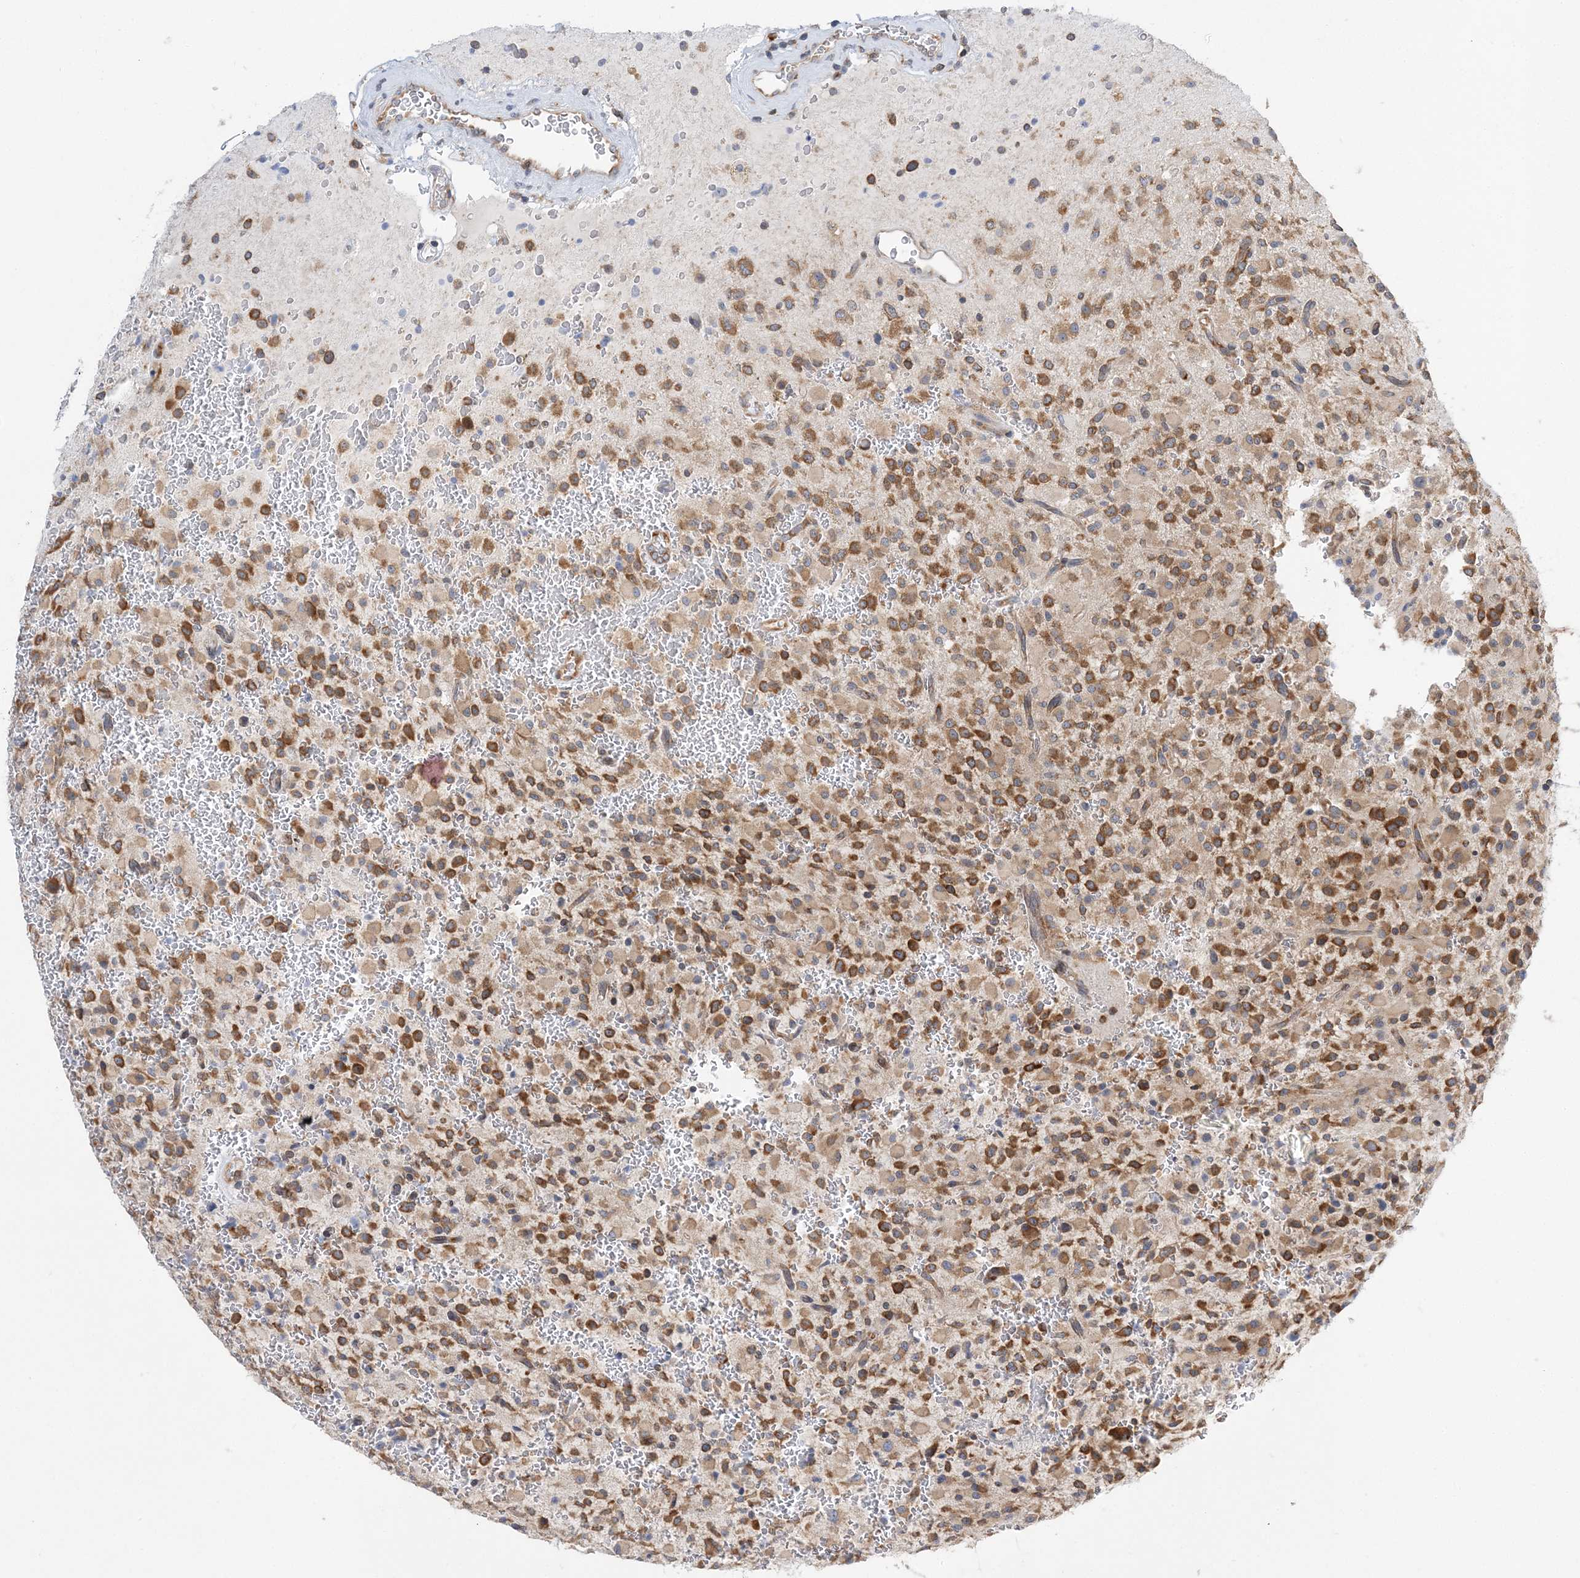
{"staining": {"intensity": "moderate", "quantity": ">75%", "location": "cytoplasmic/membranous"}, "tissue": "glioma", "cell_type": "Tumor cells", "image_type": "cancer", "snomed": [{"axis": "morphology", "description": "Glioma, malignant, High grade"}, {"axis": "topography", "description": "Brain"}], "caption": "A high-resolution histopathology image shows immunohistochemistry (IHC) staining of glioma, which reveals moderate cytoplasmic/membranous staining in approximately >75% of tumor cells. (Brightfield microscopy of DAB IHC at high magnification).", "gene": "LARP4B", "patient": {"sex": "male", "age": 34}}